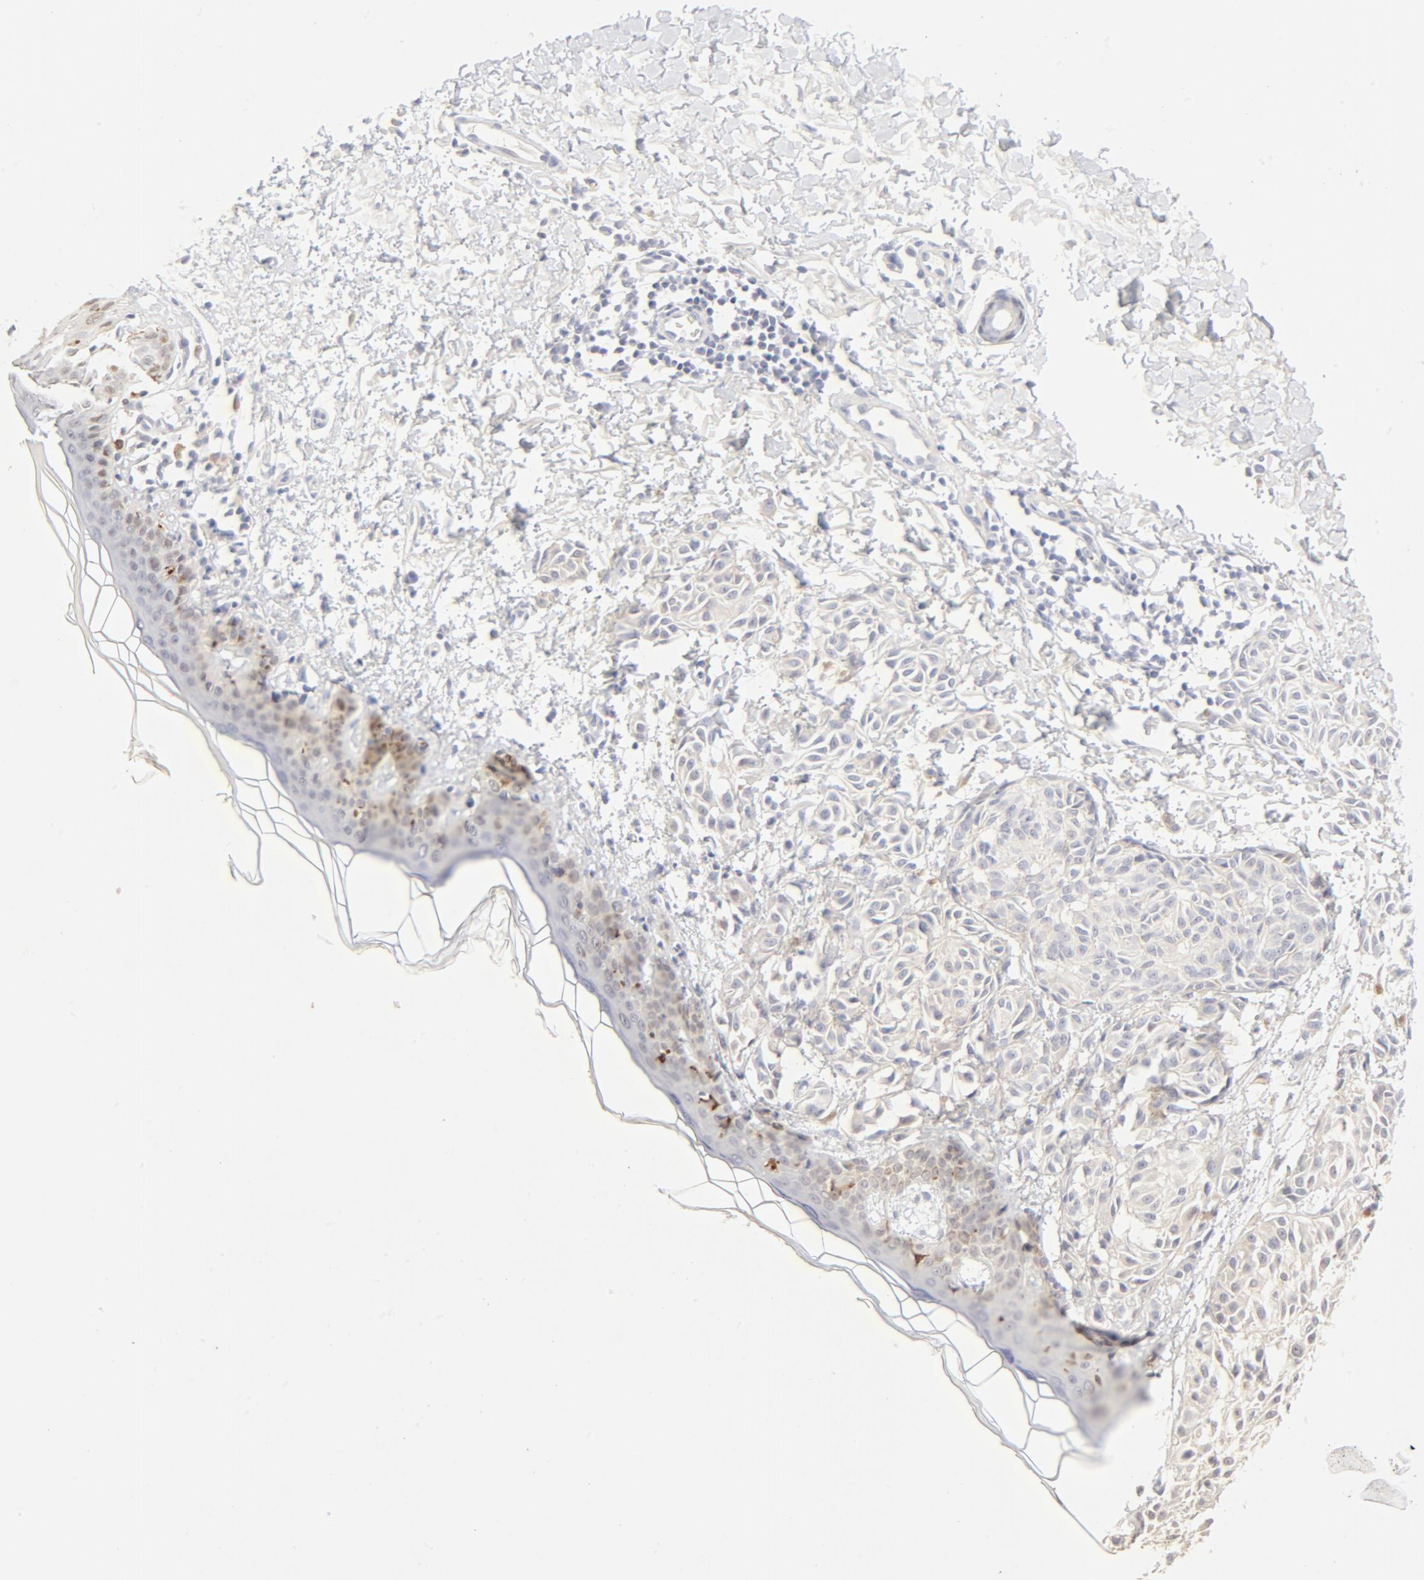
{"staining": {"intensity": "weak", "quantity": "<25%", "location": "cytoplasmic/membranous"}, "tissue": "melanoma", "cell_type": "Tumor cells", "image_type": "cancer", "snomed": [{"axis": "morphology", "description": "Malignant melanoma, NOS"}, {"axis": "topography", "description": "Skin"}], "caption": "Malignant melanoma was stained to show a protein in brown. There is no significant expression in tumor cells.", "gene": "FCGBP", "patient": {"sex": "male", "age": 76}}